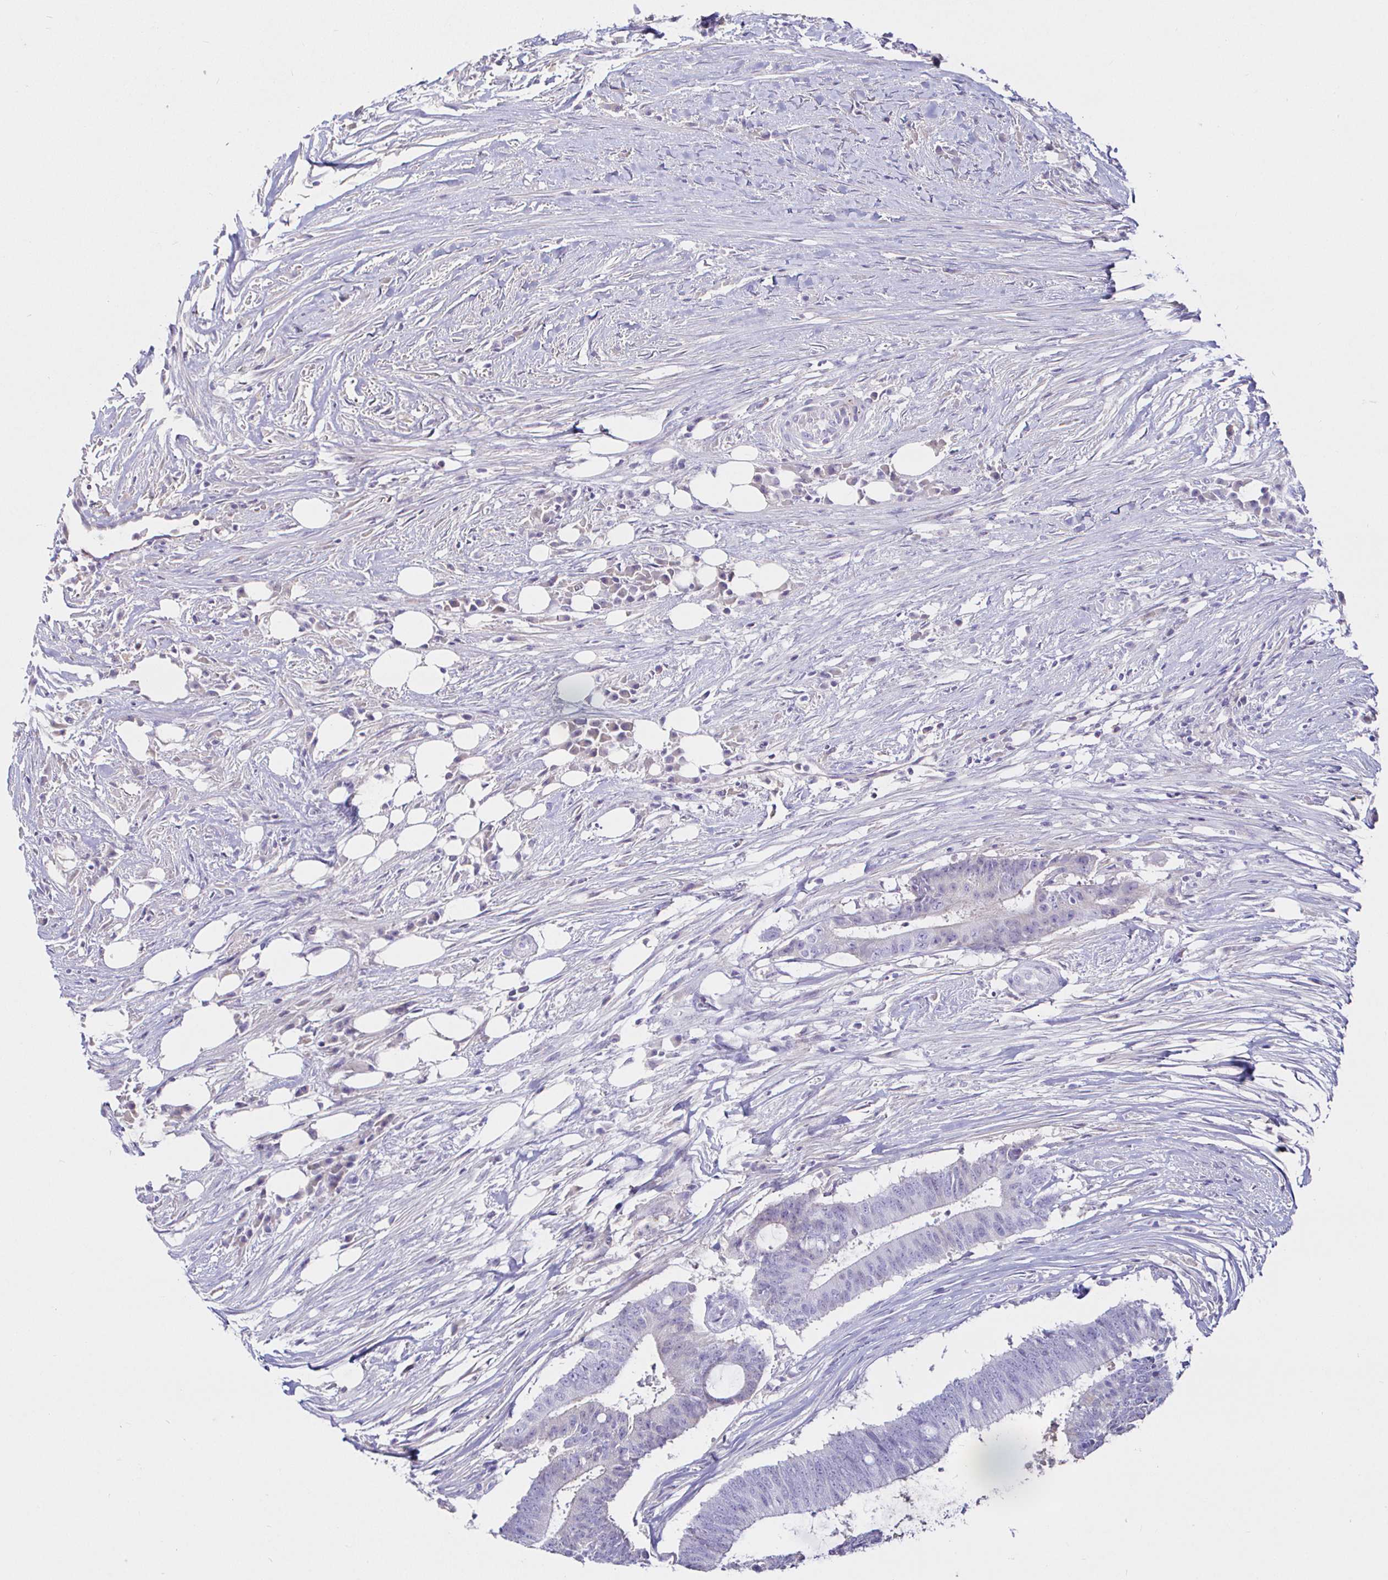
{"staining": {"intensity": "negative", "quantity": "none", "location": "none"}, "tissue": "colorectal cancer", "cell_type": "Tumor cells", "image_type": "cancer", "snomed": [{"axis": "morphology", "description": "Adenocarcinoma, NOS"}, {"axis": "topography", "description": "Colon"}], "caption": "There is no significant staining in tumor cells of adenocarcinoma (colorectal).", "gene": "SAA4", "patient": {"sex": "female", "age": 43}}